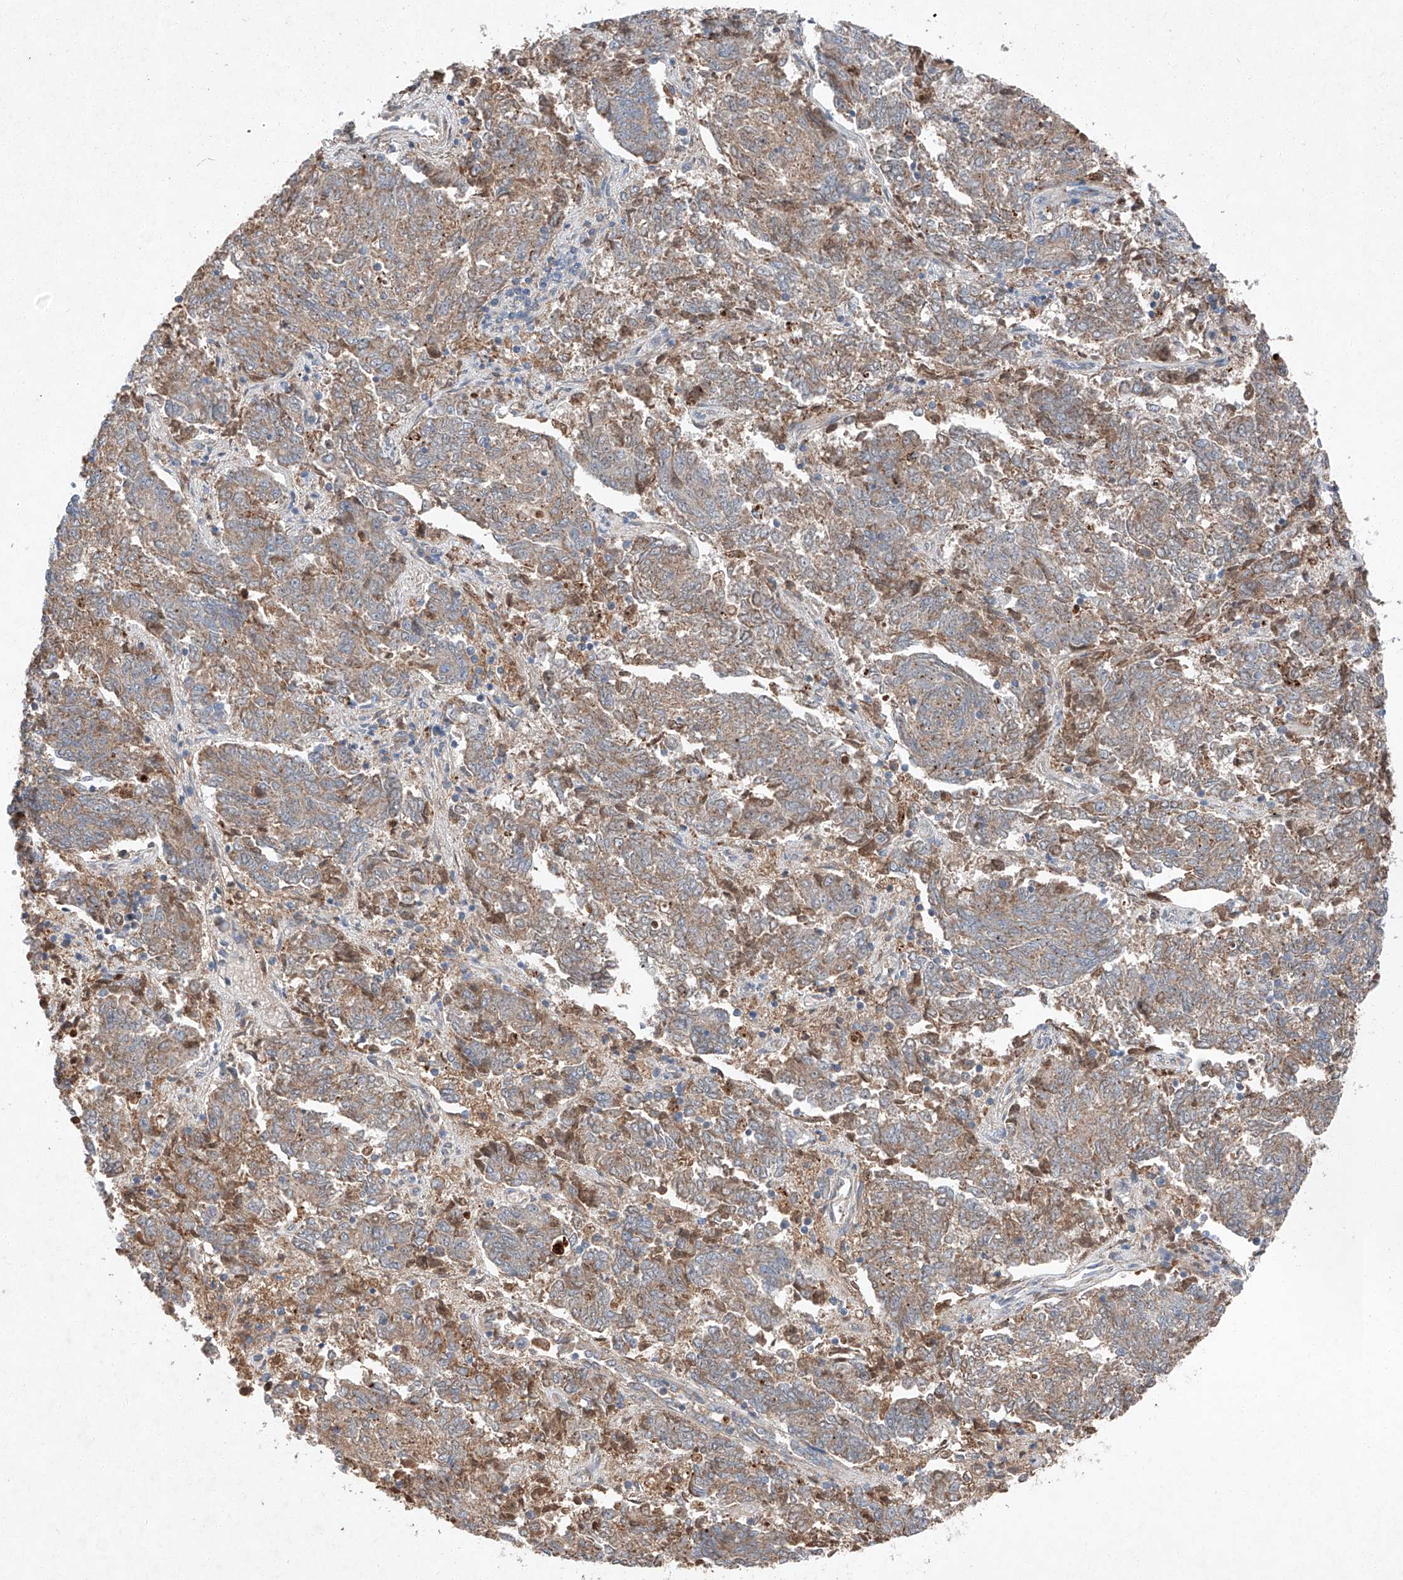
{"staining": {"intensity": "weak", "quantity": ">75%", "location": "cytoplasmic/membranous"}, "tissue": "endometrial cancer", "cell_type": "Tumor cells", "image_type": "cancer", "snomed": [{"axis": "morphology", "description": "Adenocarcinoma, NOS"}, {"axis": "topography", "description": "Endometrium"}], "caption": "A brown stain shows weak cytoplasmic/membranous expression of a protein in human endometrial cancer (adenocarcinoma) tumor cells.", "gene": "RUSC1", "patient": {"sex": "female", "age": 80}}